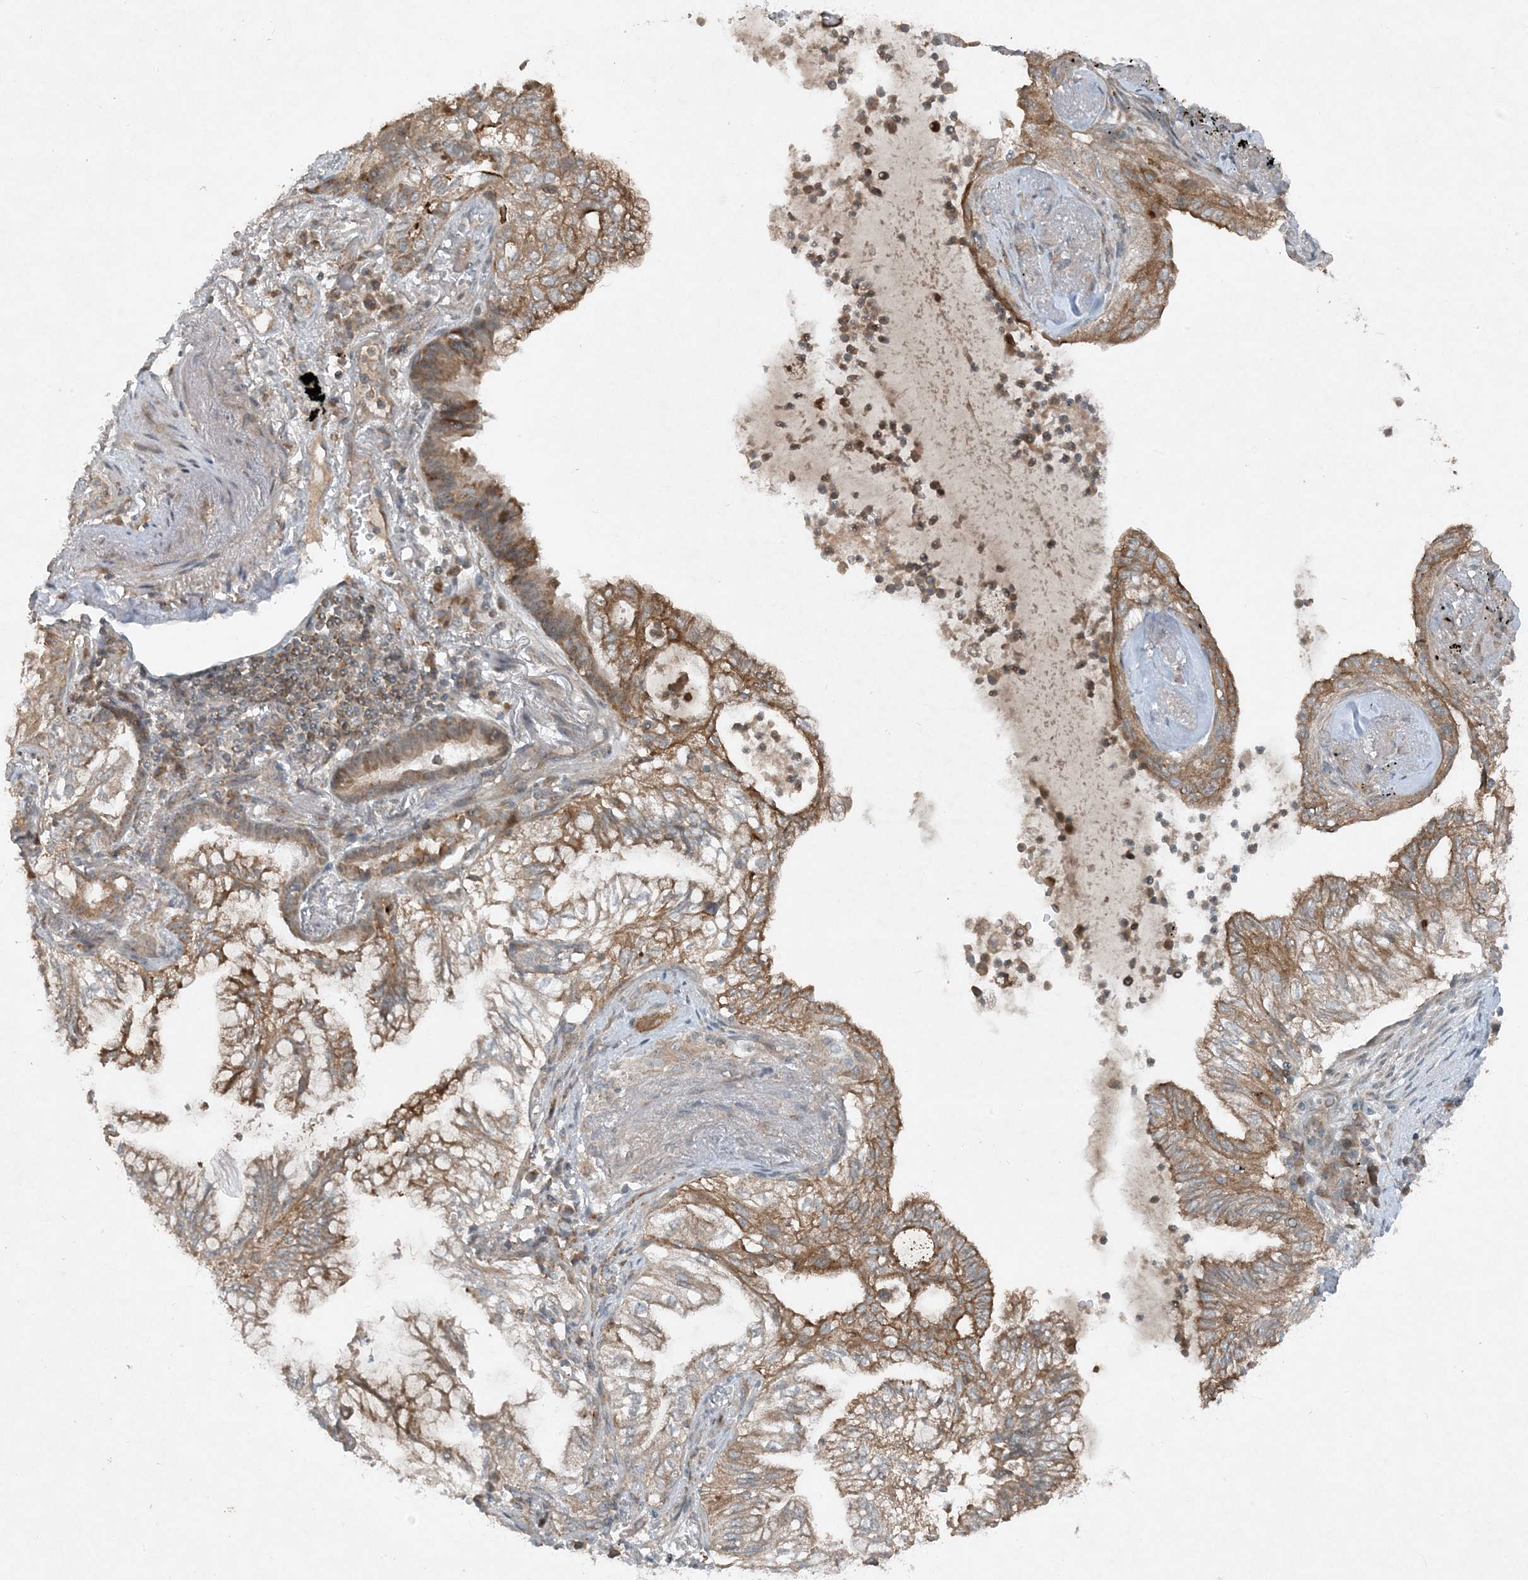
{"staining": {"intensity": "moderate", "quantity": ">75%", "location": "cytoplasmic/membranous"}, "tissue": "lung cancer", "cell_type": "Tumor cells", "image_type": "cancer", "snomed": [{"axis": "morphology", "description": "Adenocarcinoma, NOS"}, {"axis": "topography", "description": "Lung"}], "caption": "Protein staining of lung cancer (adenocarcinoma) tissue demonstrates moderate cytoplasmic/membranous positivity in approximately >75% of tumor cells.", "gene": "MITD1", "patient": {"sex": "female", "age": 70}}